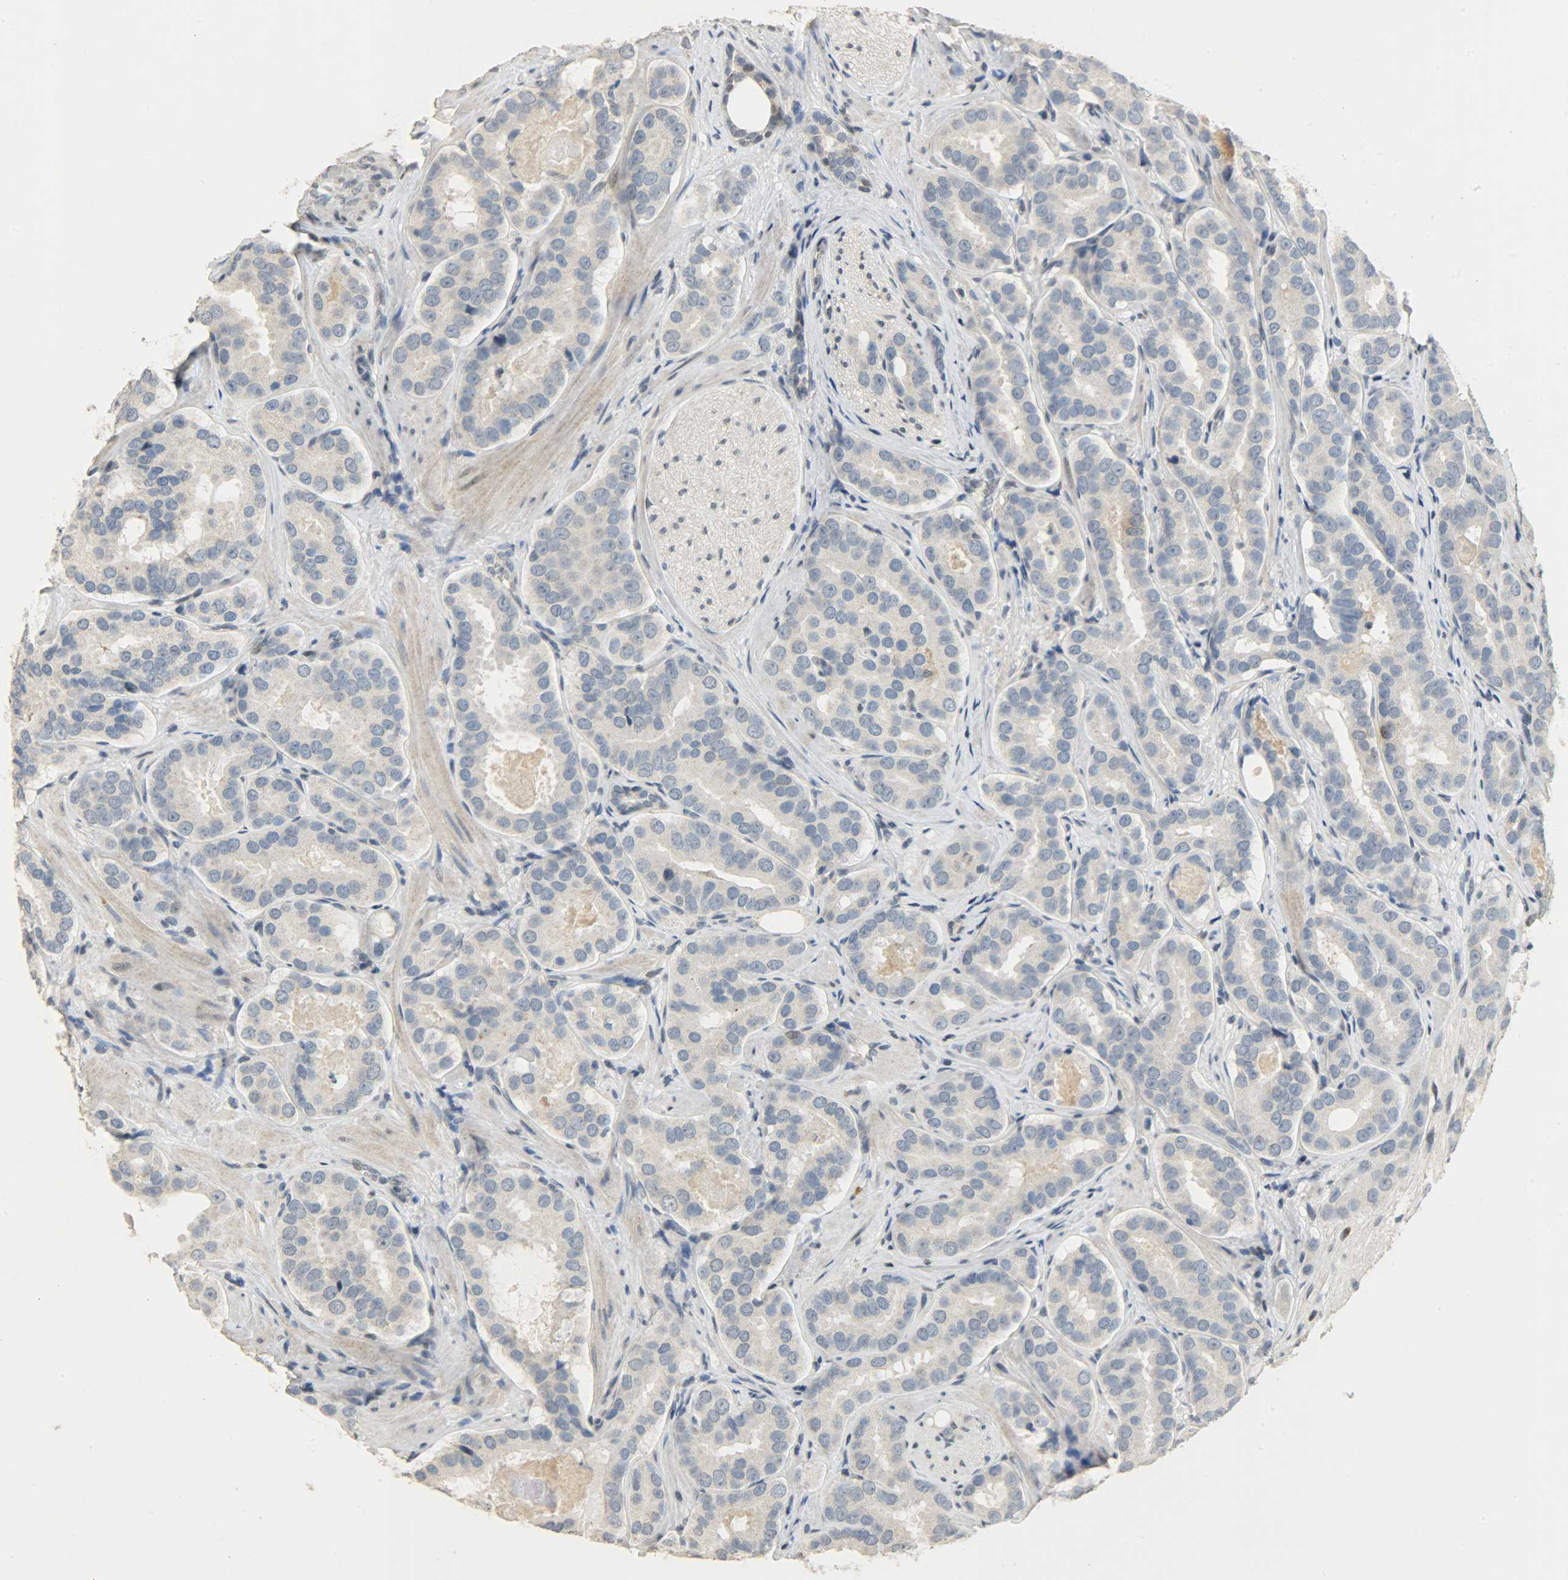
{"staining": {"intensity": "weak", "quantity": ">75%", "location": "cytoplasmic/membranous"}, "tissue": "prostate cancer", "cell_type": "Tumor cells", "image_type": "cancer", "snomed": [{"axis": "morphology", "description": "Adenocarcinoma, Low grade"}, {"axis": "topography", "description": "Prostate"}], "caption": "This histopathology image displays immunohistochemistry (IHC) staining of prostate cancer, with low weak cytoplasmic/membranous positivity in about >75% of tumor cells.", "gene": "DNAJB6", "patient": {"sex": "male", "age": 59}}